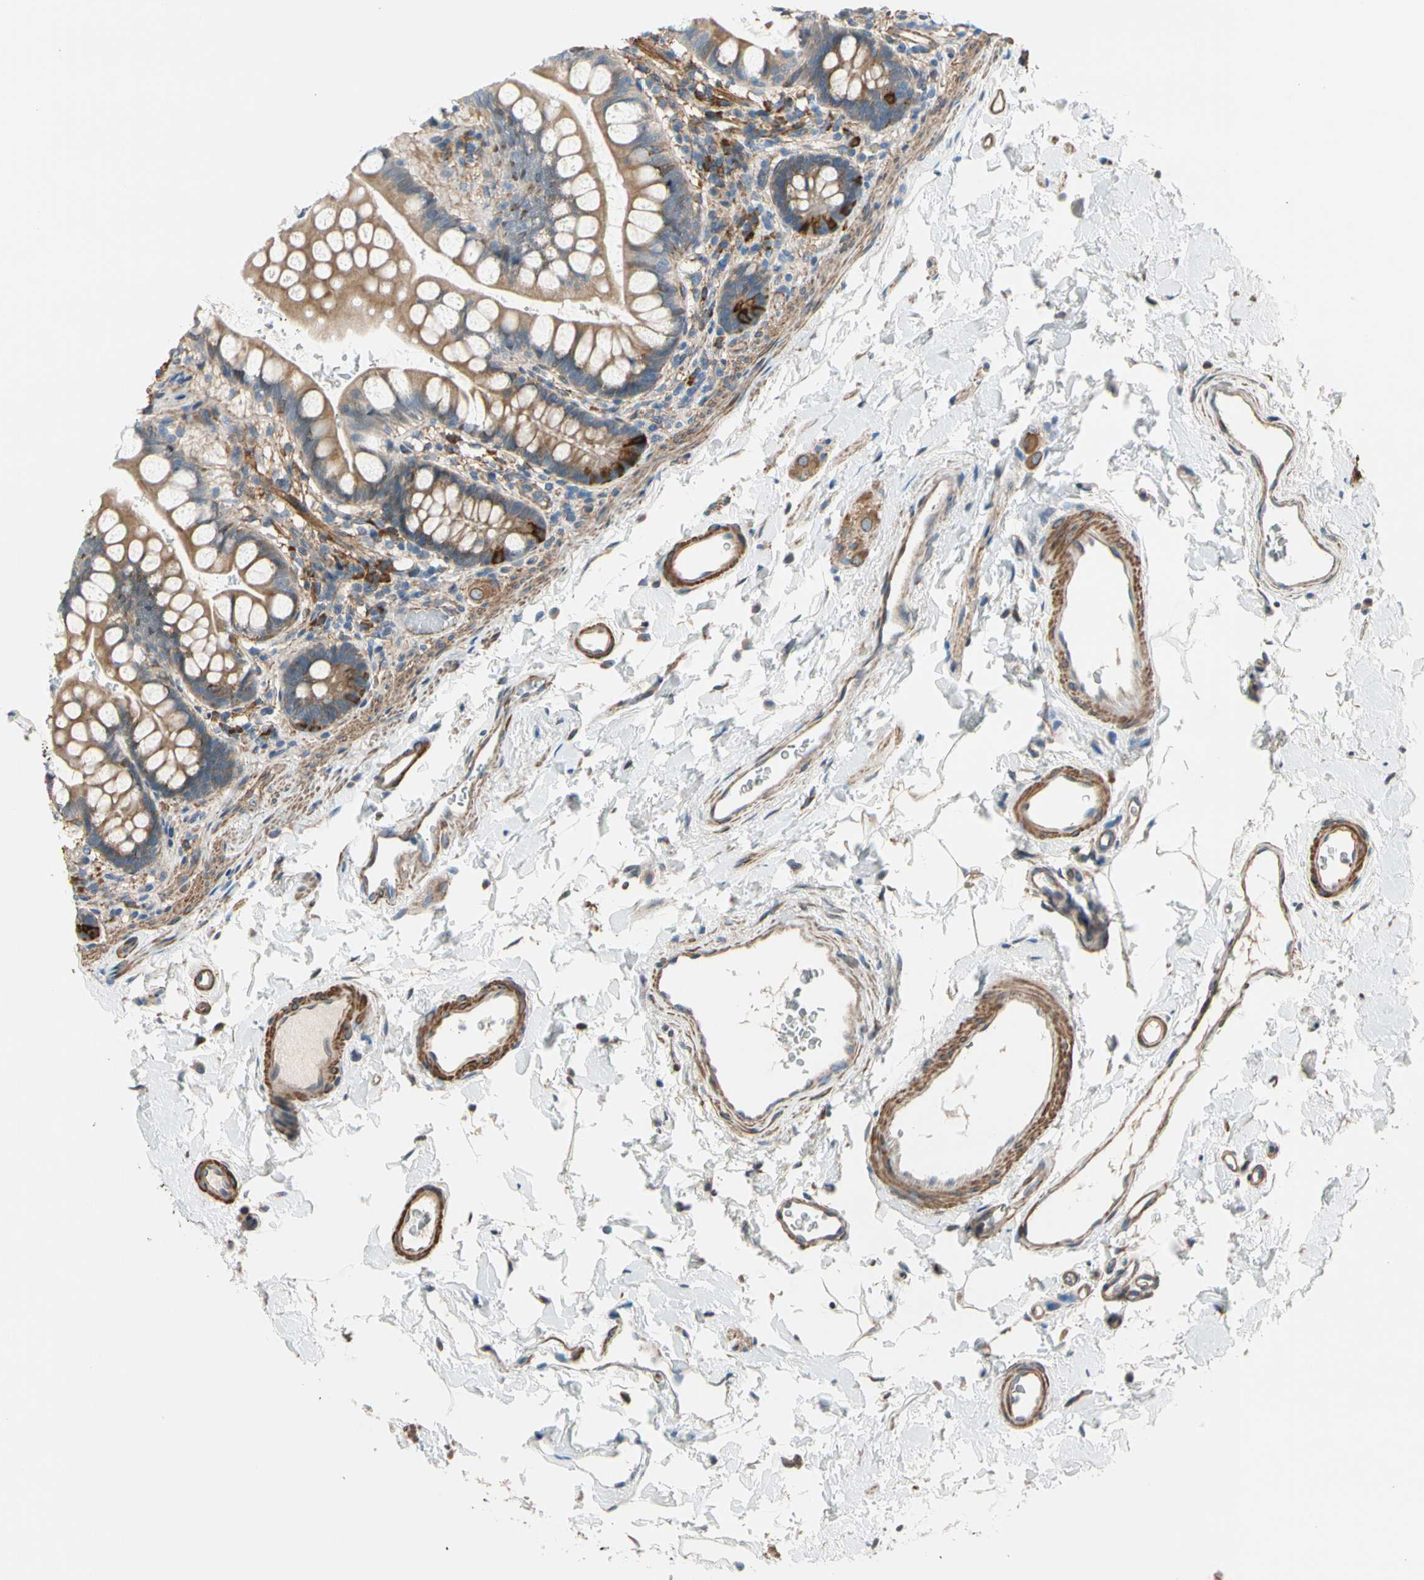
{"staining": {"intensity": "moderate", "quantity": ">75%", "location": "cytoplasmic/membranous"}, "tissue": "small intestine", "cell_type": "Glandular cells", "image_type": "normal", "snomed": [{"axis": "morphology", "description": "Normal tissue, NOS"}, {"axis": "topography", "description": "Small intestine"}], "caption": "An immunohistochemistry (IHC) photomicrograph of normal tissue is shown. Protein staining in brown labels moderate cytoplasmic/membranous positivity in small intestine within glandular cells.", "gene": "LIMK2", "patient": {"sex": "female", "age": 58}}